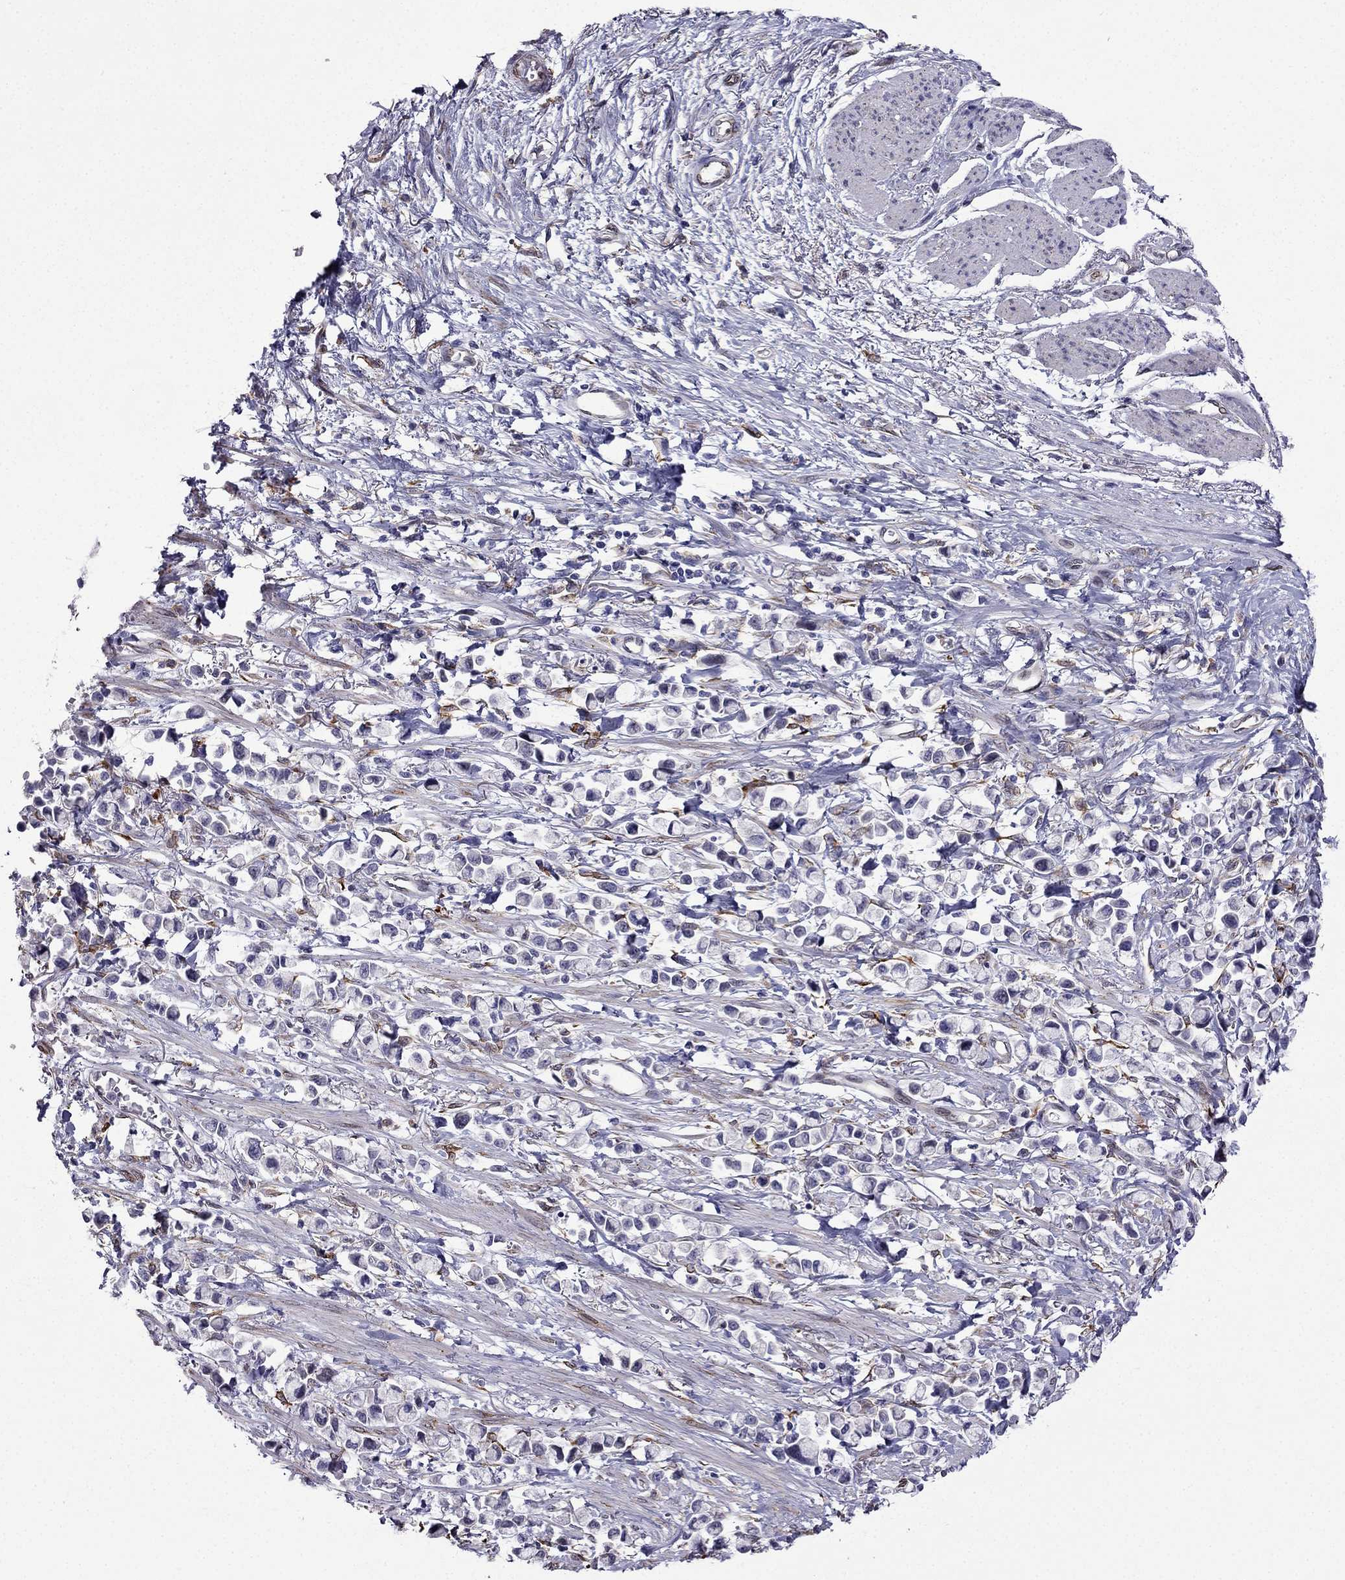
{"staining": {"intensity": "negative", "quantity": "none", "location": "none"}, "tissue": "stomach cancer", "cell_type": "Tumor cells", "image_type": "cancer", "snomed": [{"axis": "morphology", "description": "Adenocarcinoma, NOS"}, {"axis": "topography", "description": "Stomach"}], "caption": "Tumor cells show no significant protein expression in adenocarcinoma (stomach).", "gene": "IKBIP", "patient": {"sex": "female", "age": 81}}